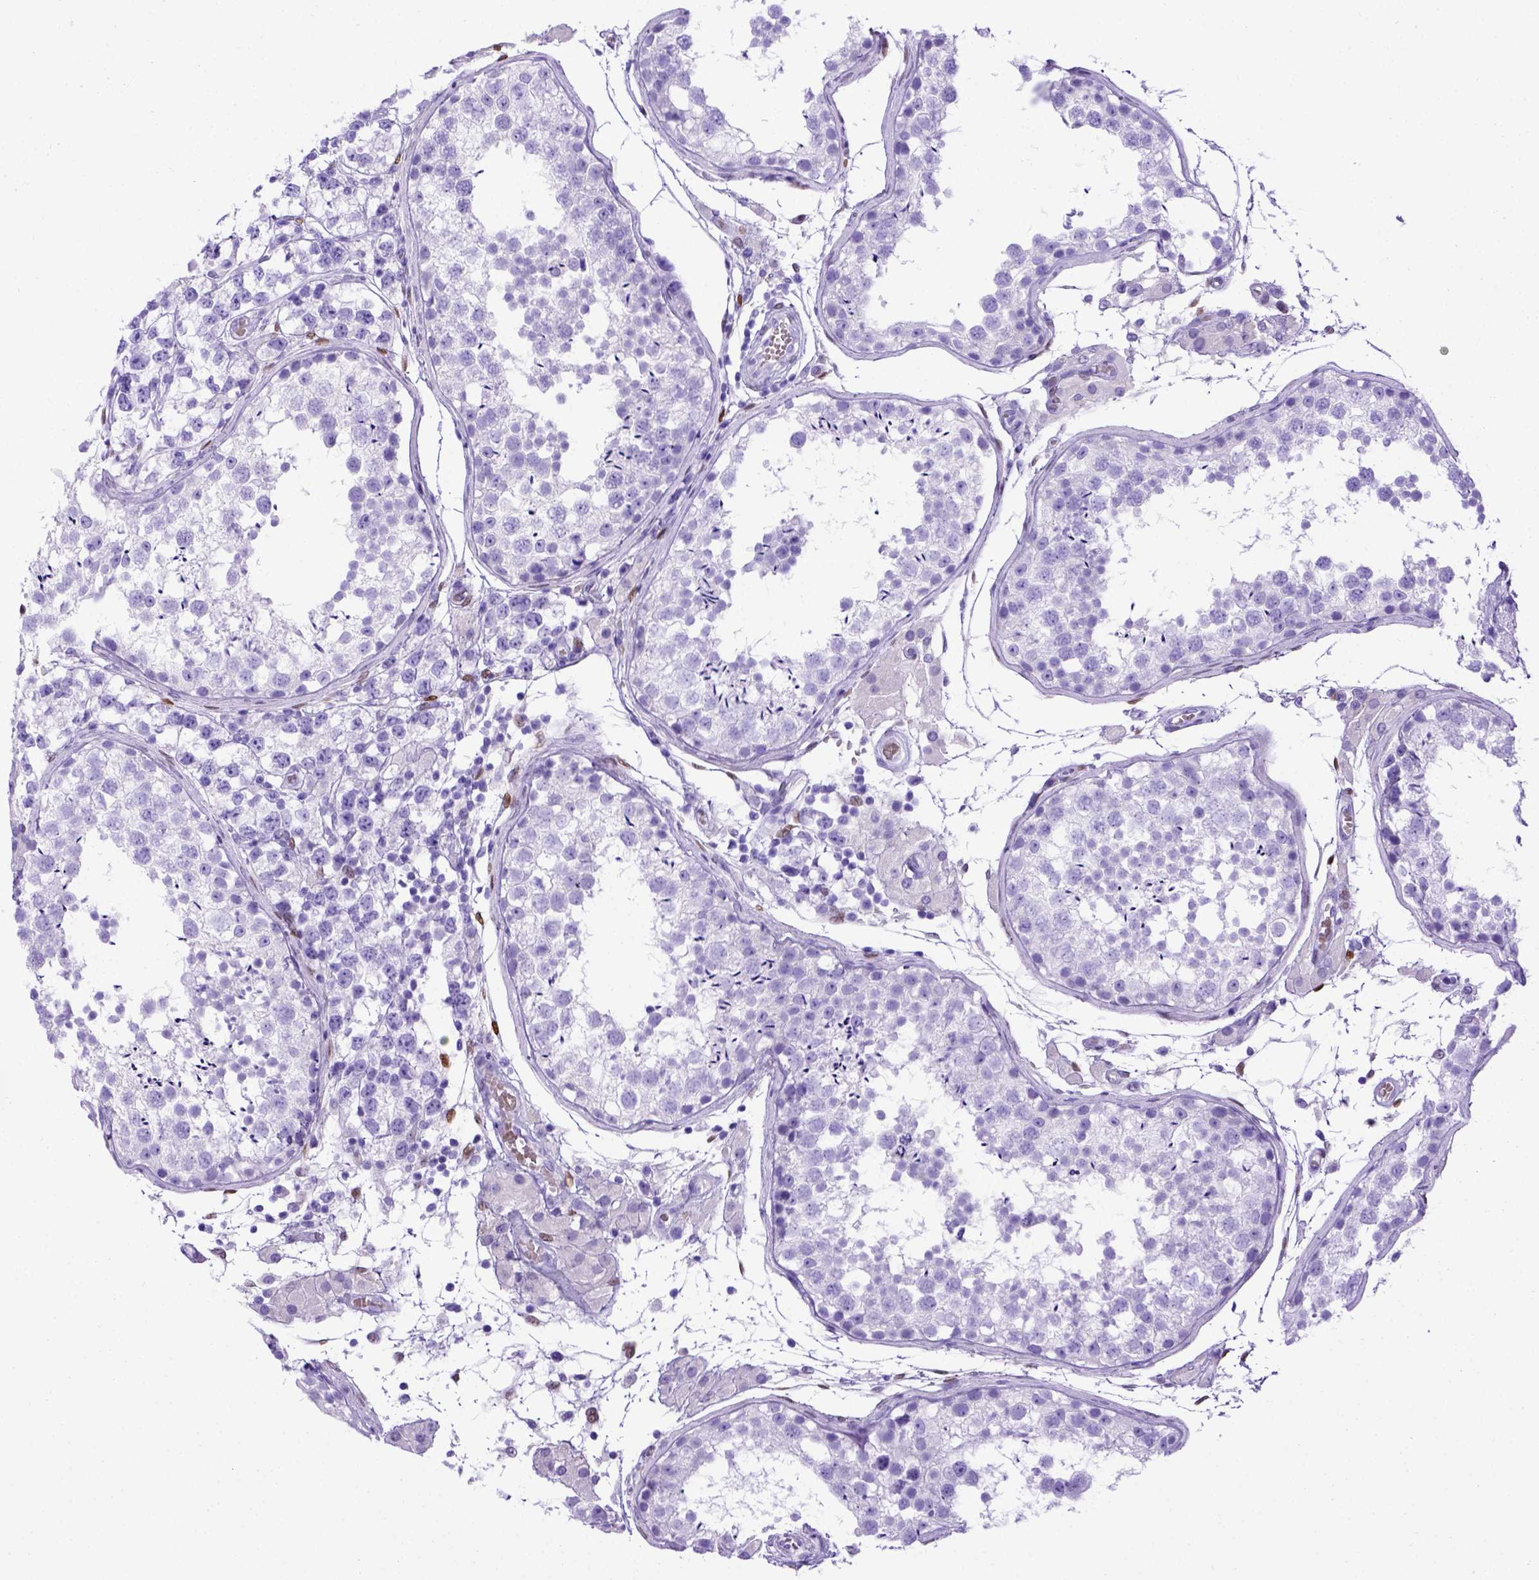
{"staining": {"intensity": "negative", "quantity": "none", "location": "none"}, "tissue": "testis", "cell_type": "Cells in seminiferous ducts", "image_type": "normal", "snomed": [{"axis": "morphology", "description": "Normal tissue, NOS"}, {"axis": "morphology", "description": "Seminoma, NOS"}, {"axis": "topography", "description": "Testis"}], "caption": "DAB immunohistochemical staining of normal testis exhibits no significant positivity in cells in seminiferous ducts. Nuclei are stained in blue.", "gene": "MEOX2", "patient": {"sex": "male", "age": 29}}